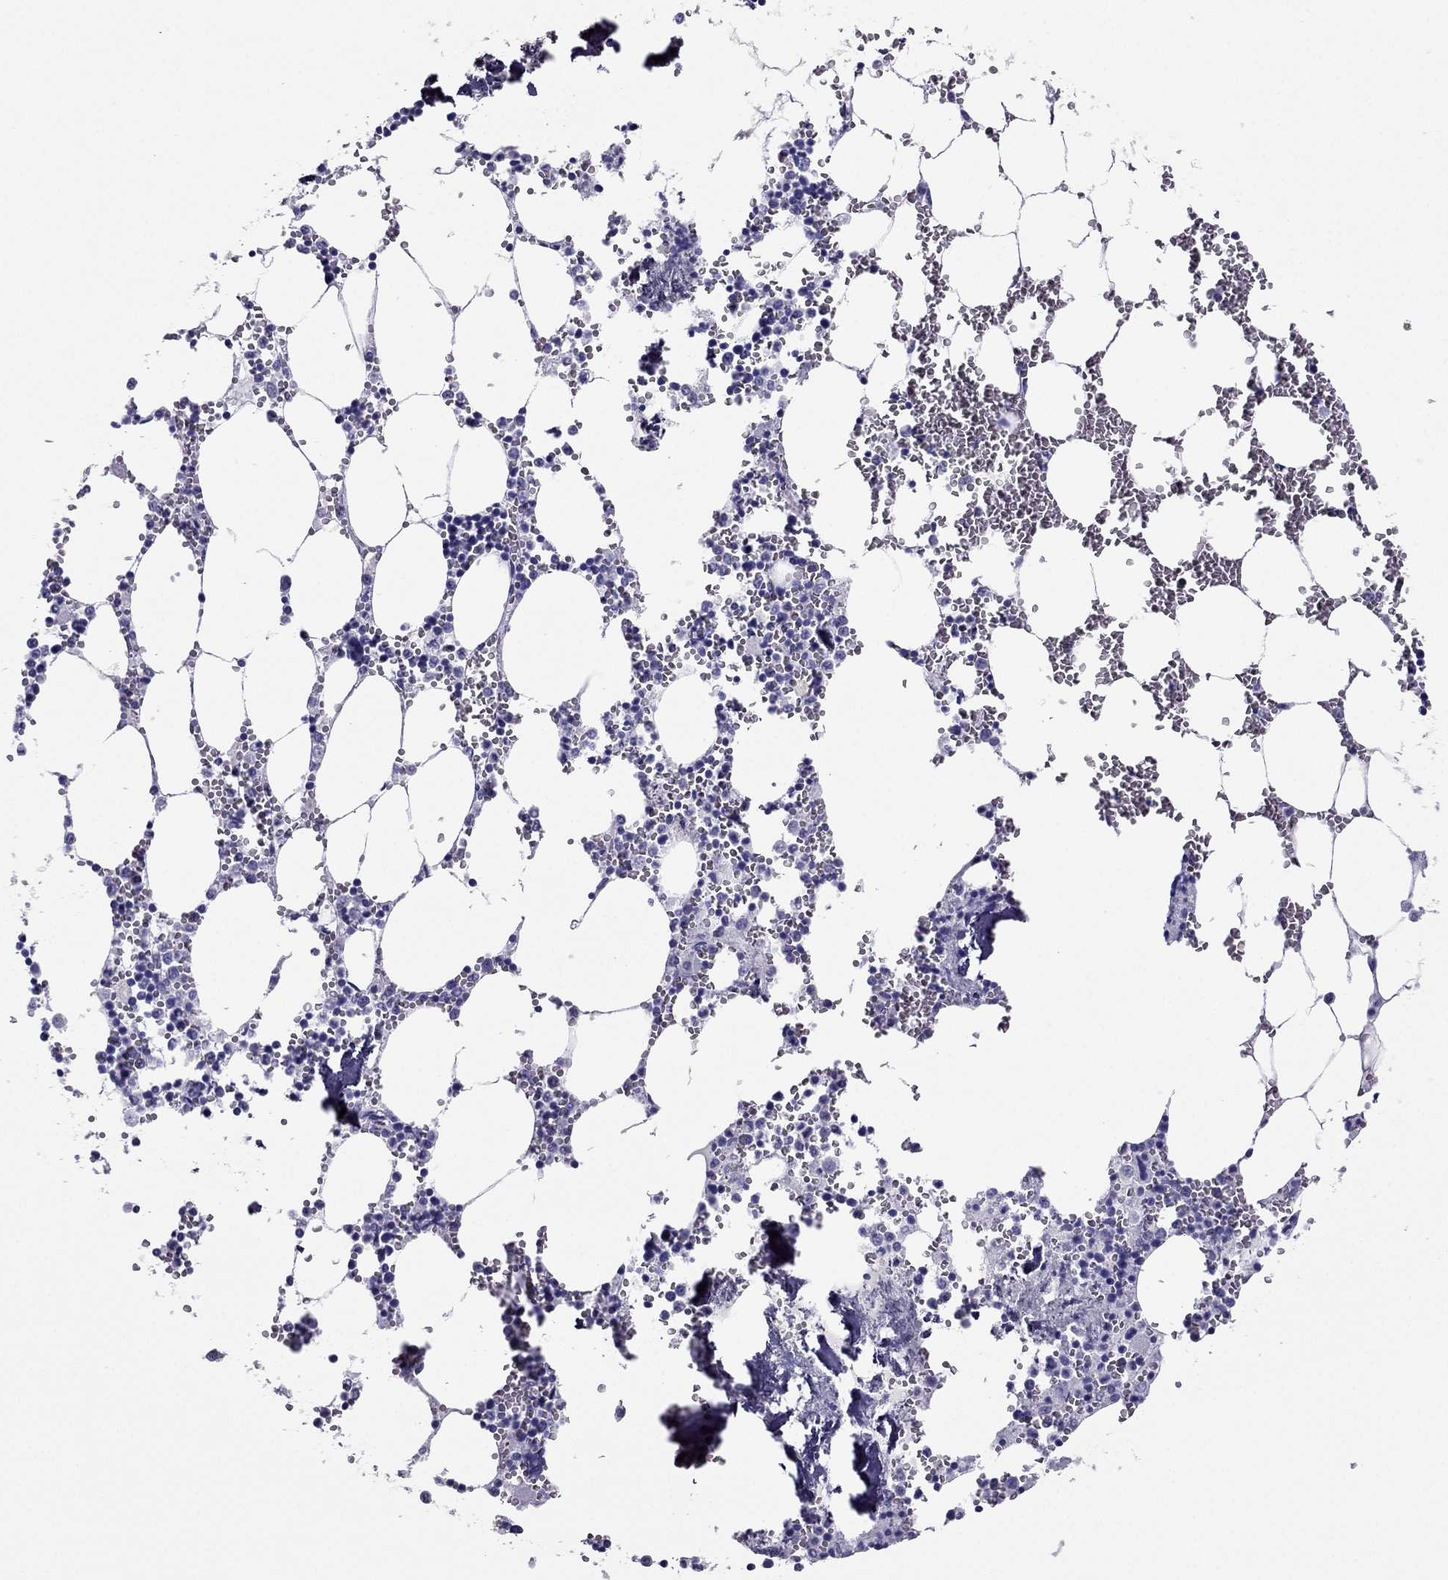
{"staining": {"intensity": "negative", "quantity": "none", "location": "none"}, "tissue": "bone marrow", "cell_type": "Hematopoietic cells", "image_type": "normal", "snomed": [{"axis": "morphology", "description": "Normal tissue, NOS"}, {"axis": "topography", "description": "Bone marrow"}], "caption": "This is a image of immunohistochemistry staining of benign bone marrow, which shows no positivity in hematopoietic cells.", "gene": "PDE6A", "patient": {"sex": "male", "age": 54}}